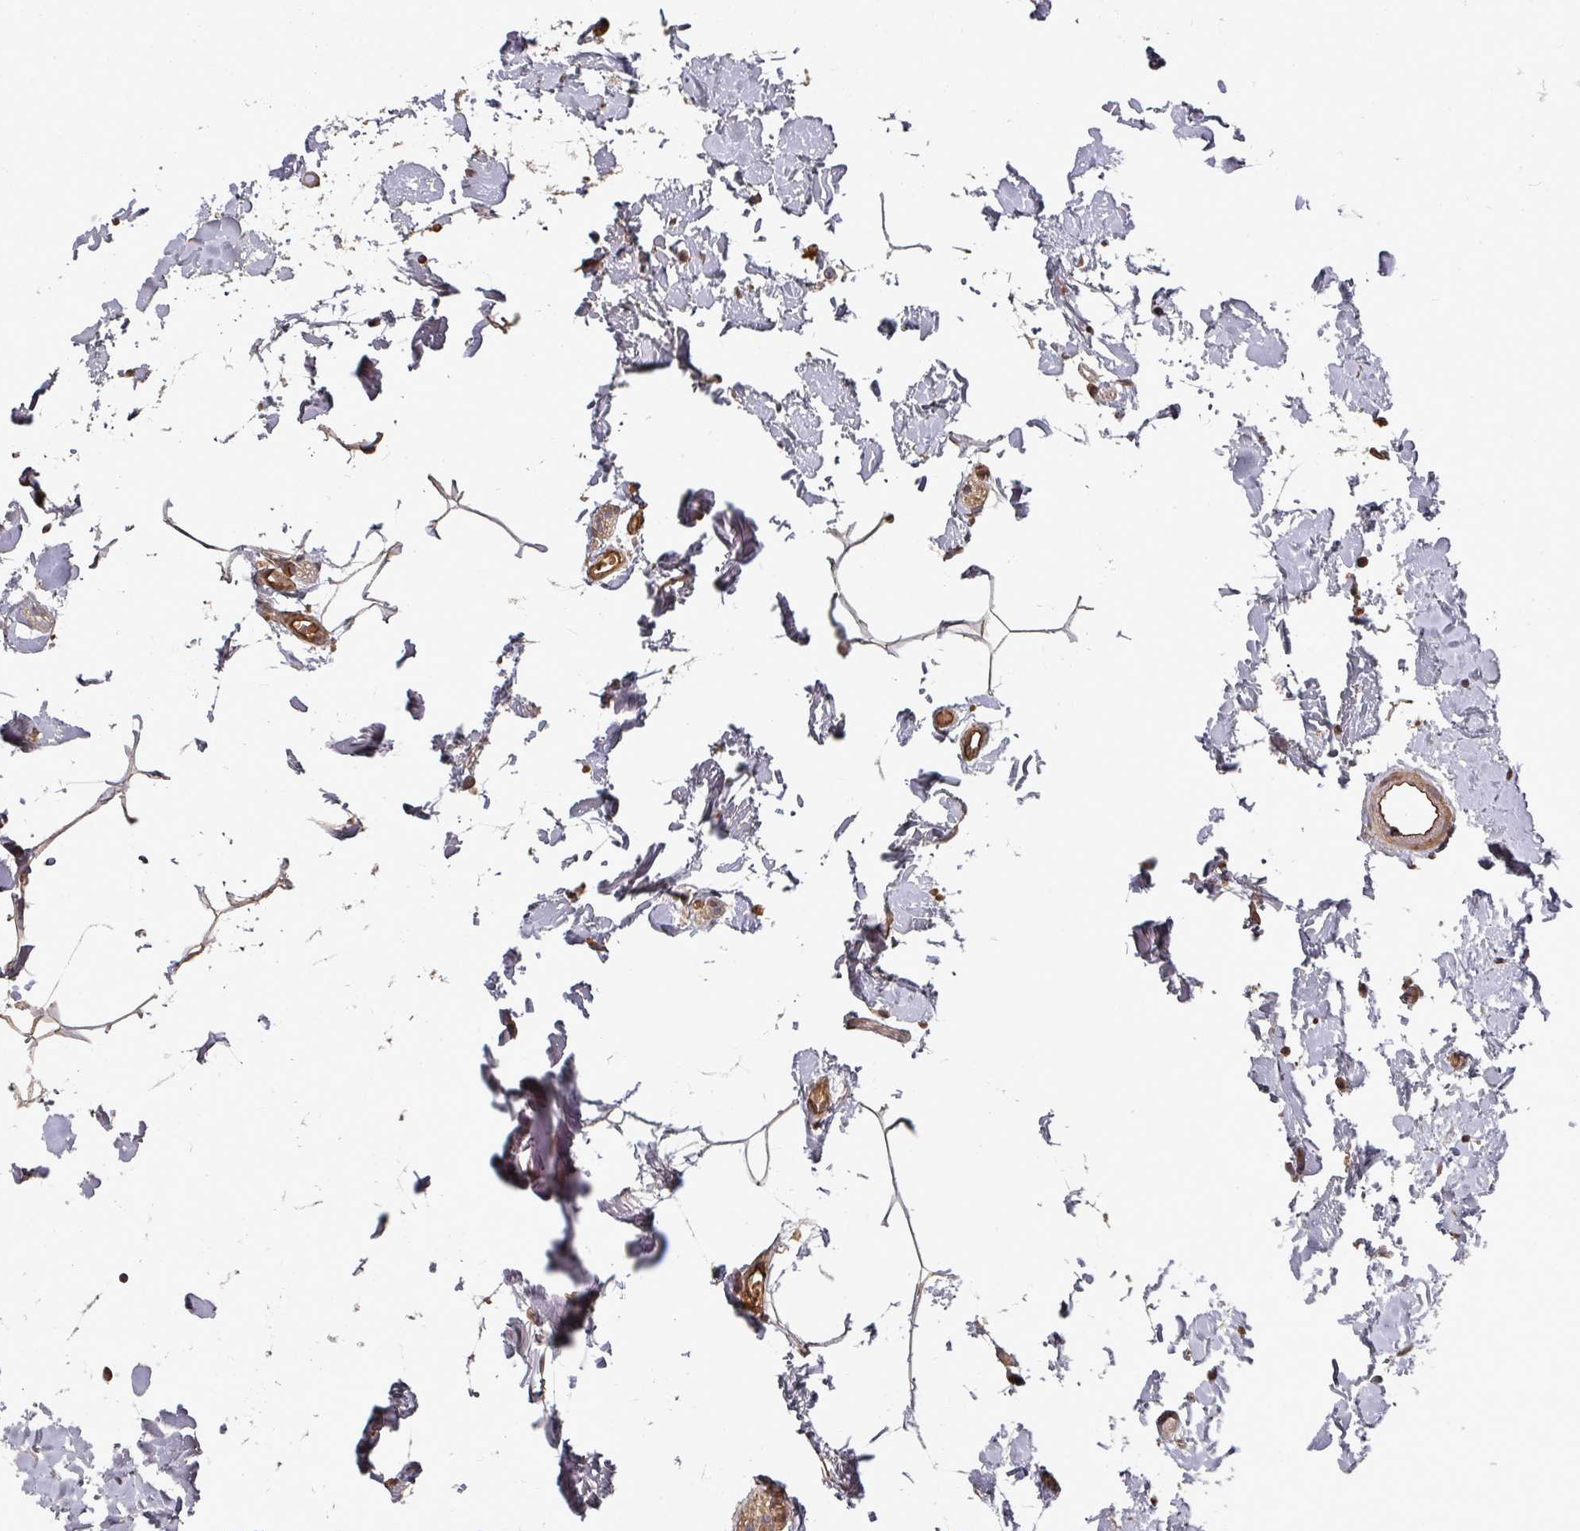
{"staining": {"intensity": "moderate", "quantity": ">75%", "location": "cytoplasmic/membranous"}, "tissue": "colon", "cell_type": "Endothelial cells", "image_type": "normal", "snomed": [{"axis": "morphology", "description": "Normal tissue, NOS"}, {"axis": "topography", "description": "Colon"}], "caption": "An immunohistochemistry (IHC) micrograph of unremarkable tissue is shown. Protein staining in brown labels moderate cytoplasmic/membranous positivity in colon within endothelial cells.", "gene": "EDEM2", "patient": {"sex": "female", "age": 84}}